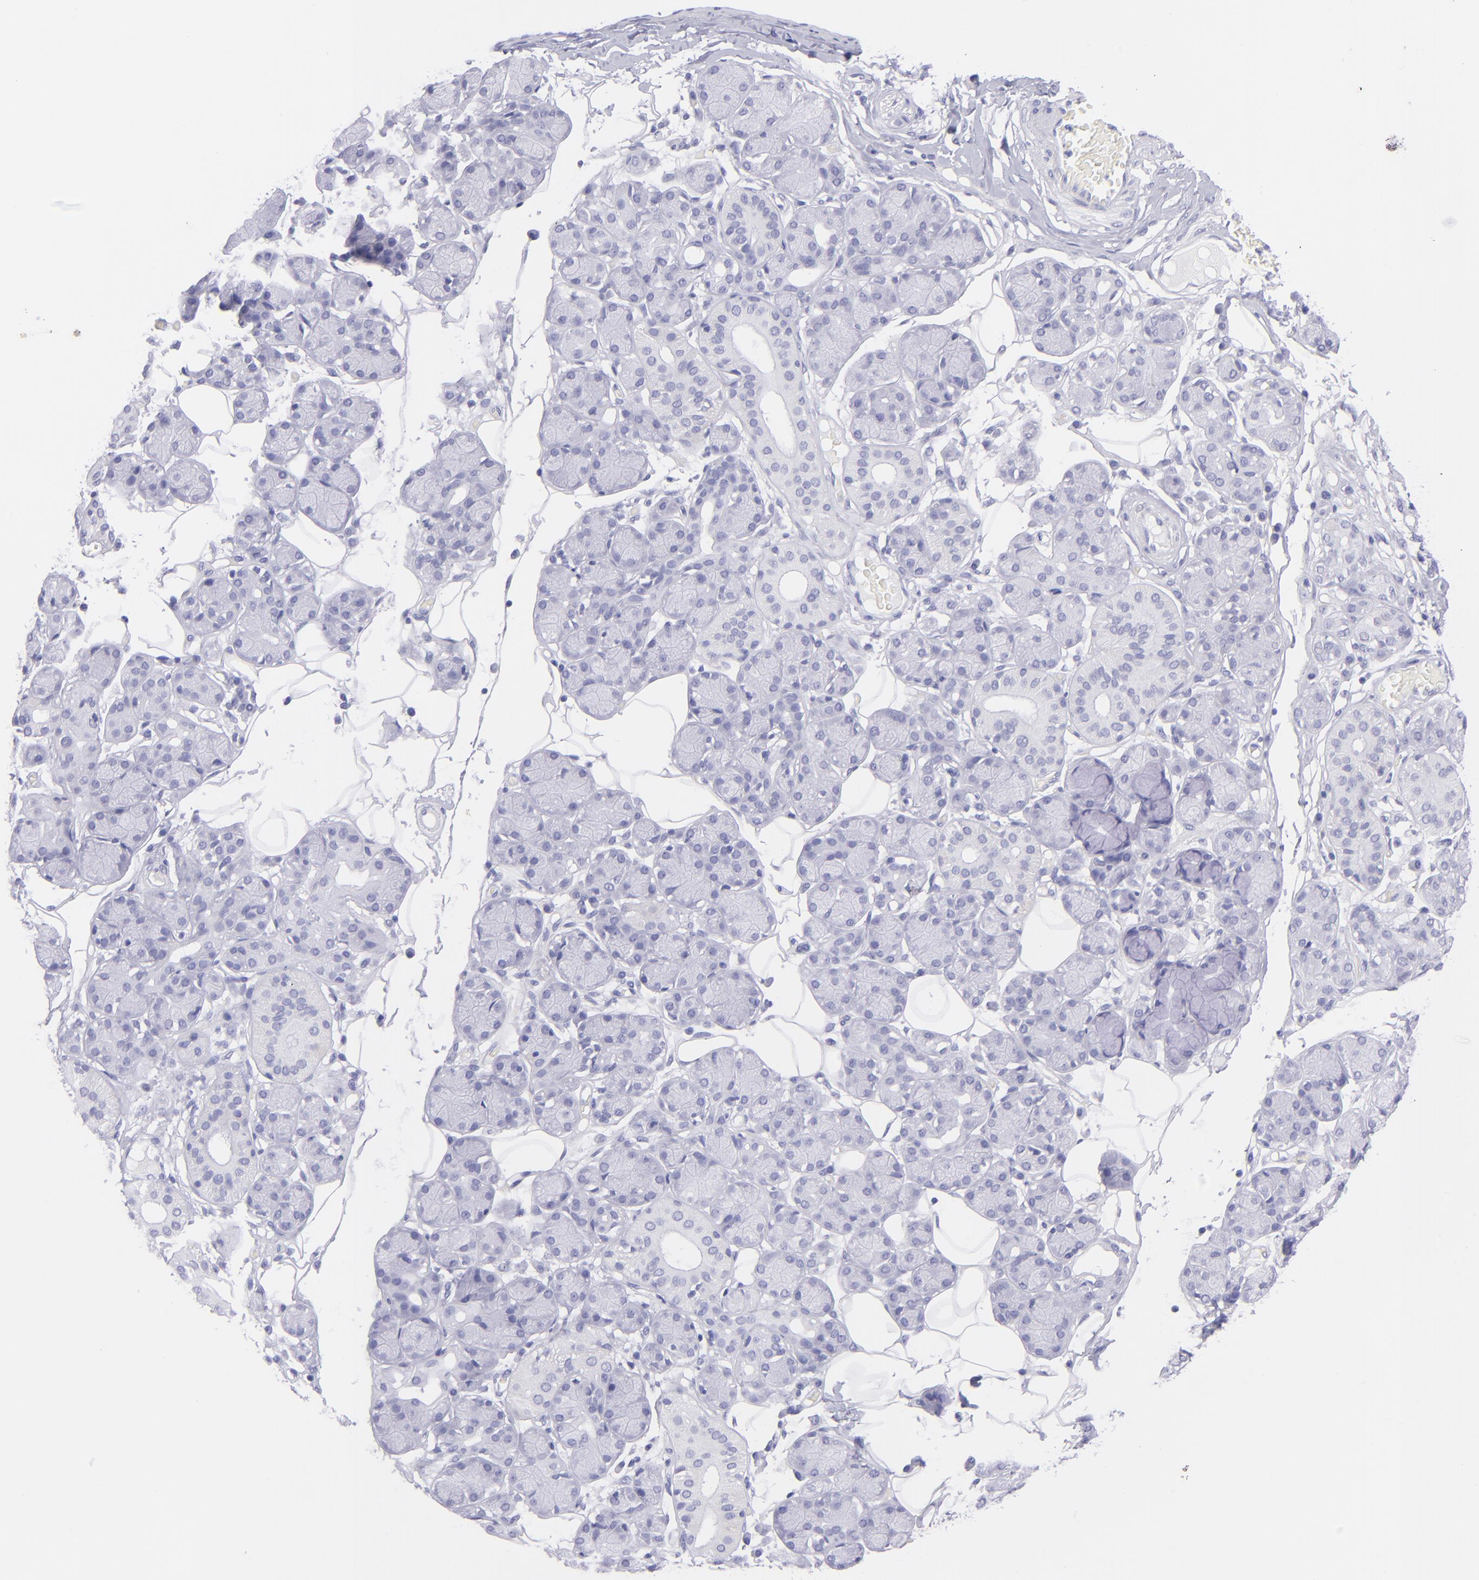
{"staining": {"intensity": "negative", "quantity": "none", "location": "none"}, "tissue": "salivary gland", "cell_type": "Glandular cells", "image_type": "normal", "snomed": [{"axis": "morphology", "description": "Normal tissue, NOS"}, {"axis": "topography", "description": "Salivary gland"}], "caption": "Glandular cells show no significant protein staining in benign salivary gland. (DAB immunohistochemistry visualized using brightfield microscopy, high magnification).", "gene": "CNP", "patient": {"sex": "male", "age": 54}}